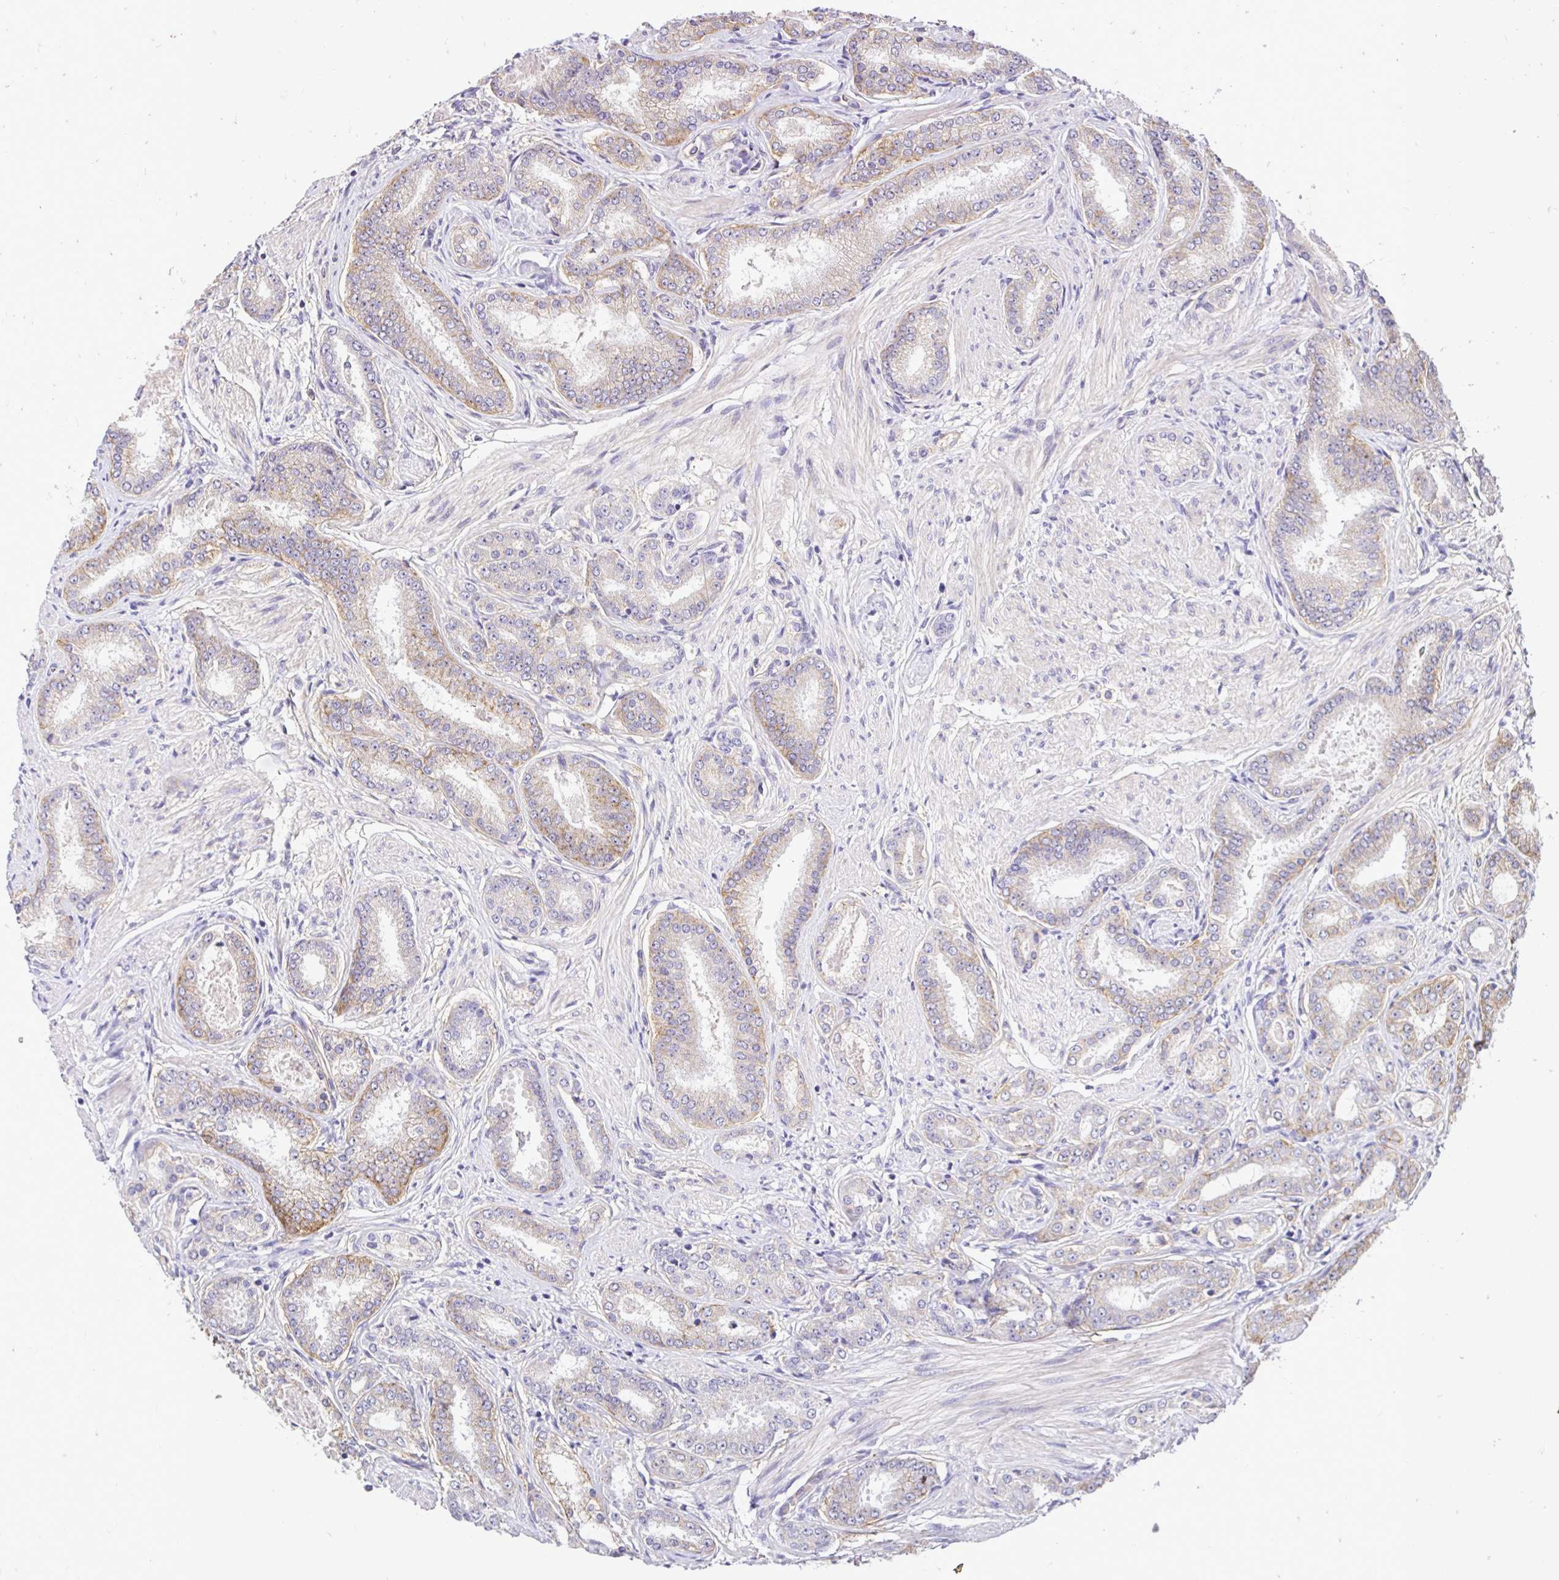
{"staining": {"intensity": "moderate", "quantity": "25%-75%", "location": "cytoplasmic/membranous"}, "tissue": "prostate cancer", "cell_type": "Tumor cells", "image_type": "cancer", "snomed": [{"axis": "morphology", "description": "Adenocarcinoma, High grade"}, {"axis": "topography", "description": "Prostate"}], "caption": "This micrograph demonstrates IHC staining of prostate cancer, with medium moderate cytoplasmic/membranous expression in approximately 25%-75% of tumor cells.", "gene": "SLC9A1", "patient": {"sex": "male", "age": 63}}